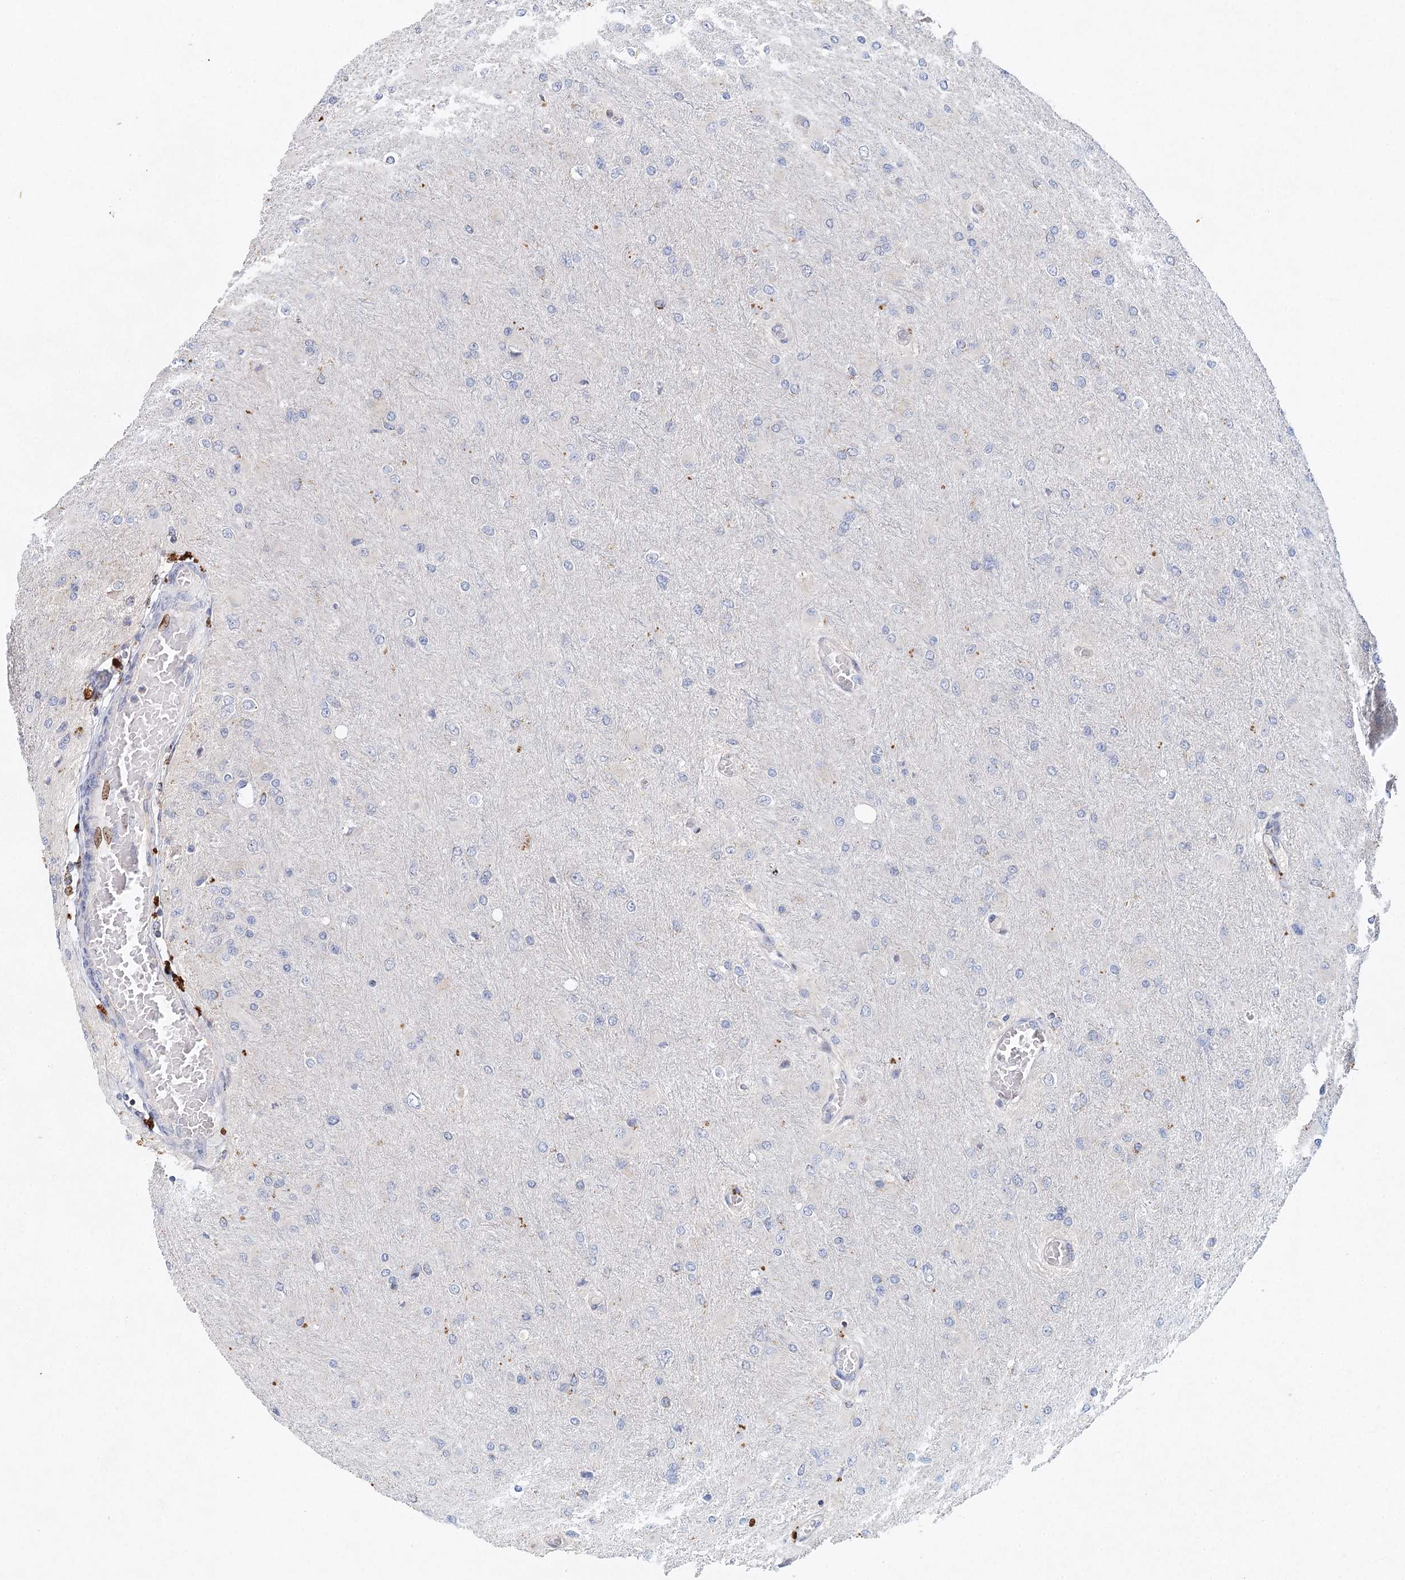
{"staining": {"intensity": "negative", "quantity": "none", "location": "none"}, "tissue": "glioma", "cell_type": "Tumor cells", "image_type": "cancer", "snomed": [{"axis": "morphology", "description": "Glioma, malignant, High grade"}, {"axis": "topography", "description": "Cerebral cortex"}], "caption": "High magnification brightfield microscopy of glioma stained with DAB (brown) and counterstained with hematoxylin (blue): tumor cells show no significant expression. The staining was performed using DAB to visualize the protein expression in brown, while the nuclei were stained in blue with hematoxylin (Magnification: 20x).", "gene": "XPO6", "patient": {"sex": "female", "age": 36}}